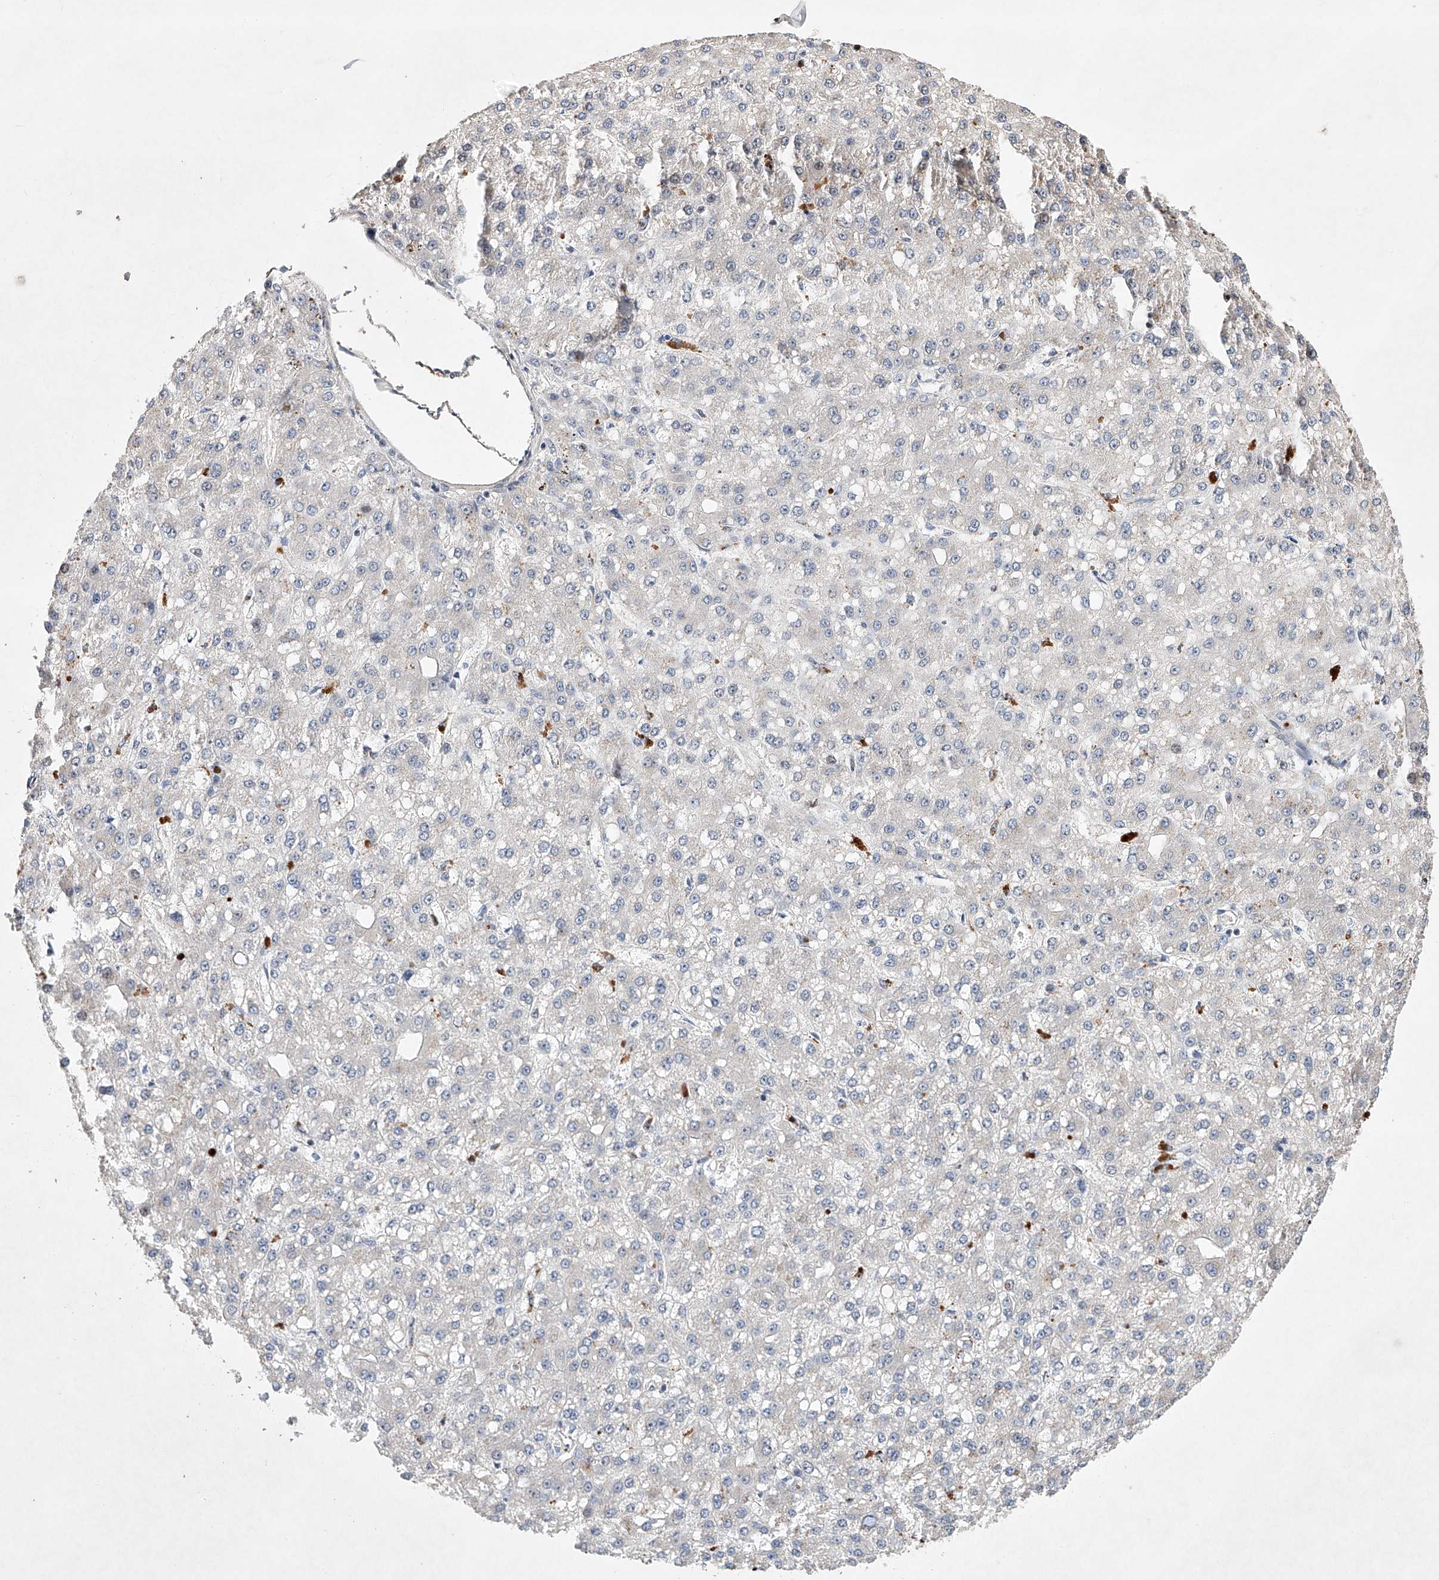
{"staining": {"intensity": "negative", "quantity": "none", "location": "none"}, "tissue": "liver cancer", "cell_type": "Tumor cells", "image_type": "cancer", "snomed": [{"axis": "morphology", "description": "Carcinoma, Hepatocellular, NOS"}, {"axis": "topography", "description": "Liver"}], "caption": "DAB (3,3'-diaminobenzidine) immunohistochemical staining of liver cancer (hepatocellular carcinoma) reveals no significant staining in tumor cells.", "gene": "AFG1L", "patient": {"sex": "male", "age": 67}}